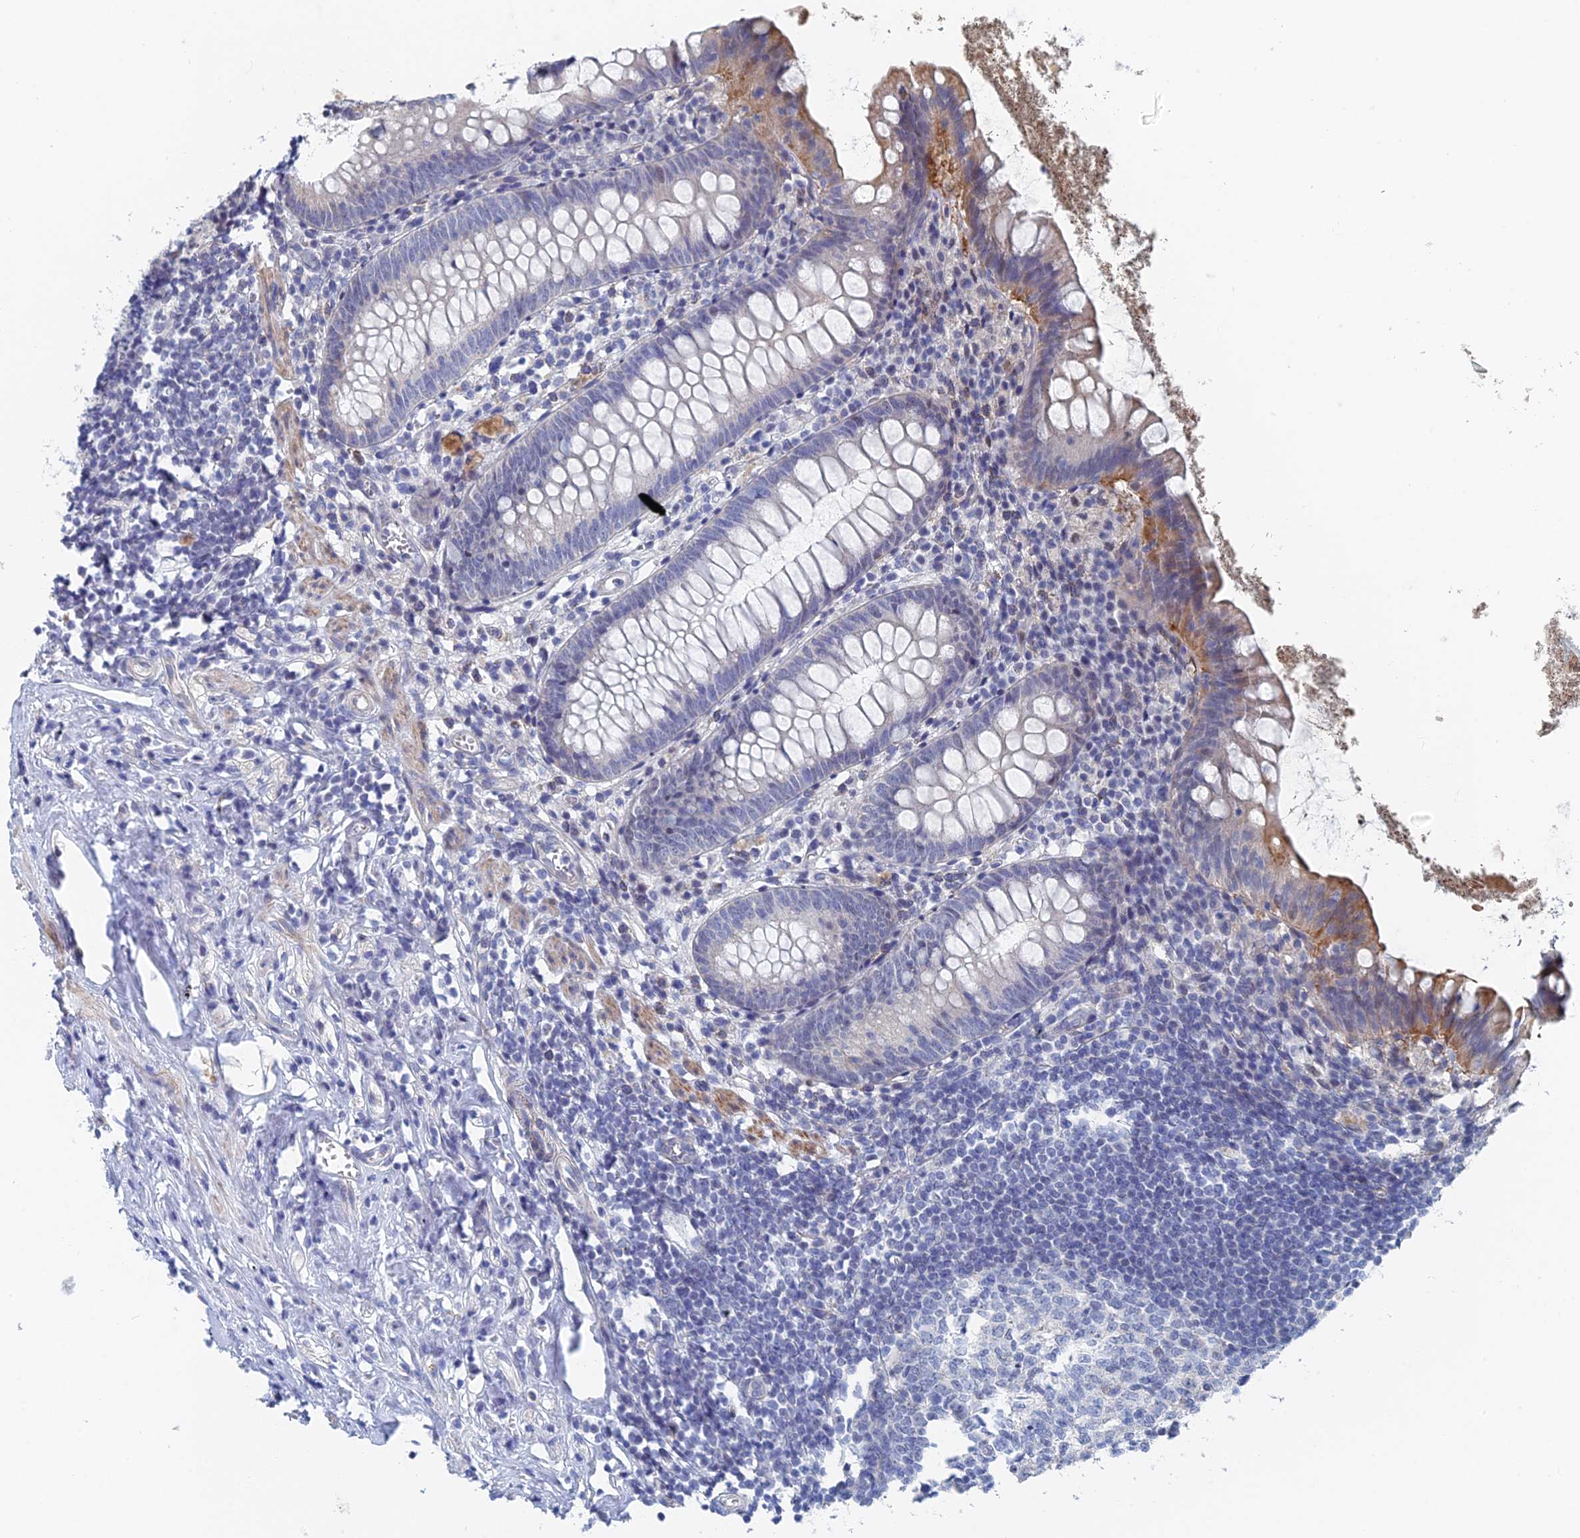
{"staining": {"intensity": "moderate", "quantity": "<25%", "location": "cytoplasmic/membranous"}, "tissue": "appendix", "cell_type": "Glandular cells", "image_type": "normal", "snomed": [{"axis": "morphology", "description": "Normal tissue, NOS"}, {"axis": "topography", "description": "Appendix"}], "caption": "High-power microscopy captured an immunohistochemistry (IHC) micrograph of benign appendix, revealing moderate cytoplasmic/membranous expression in about <25% of glandular cells.", "gene": "GMNC", "patient": {"sex": "female", "age": 51}}